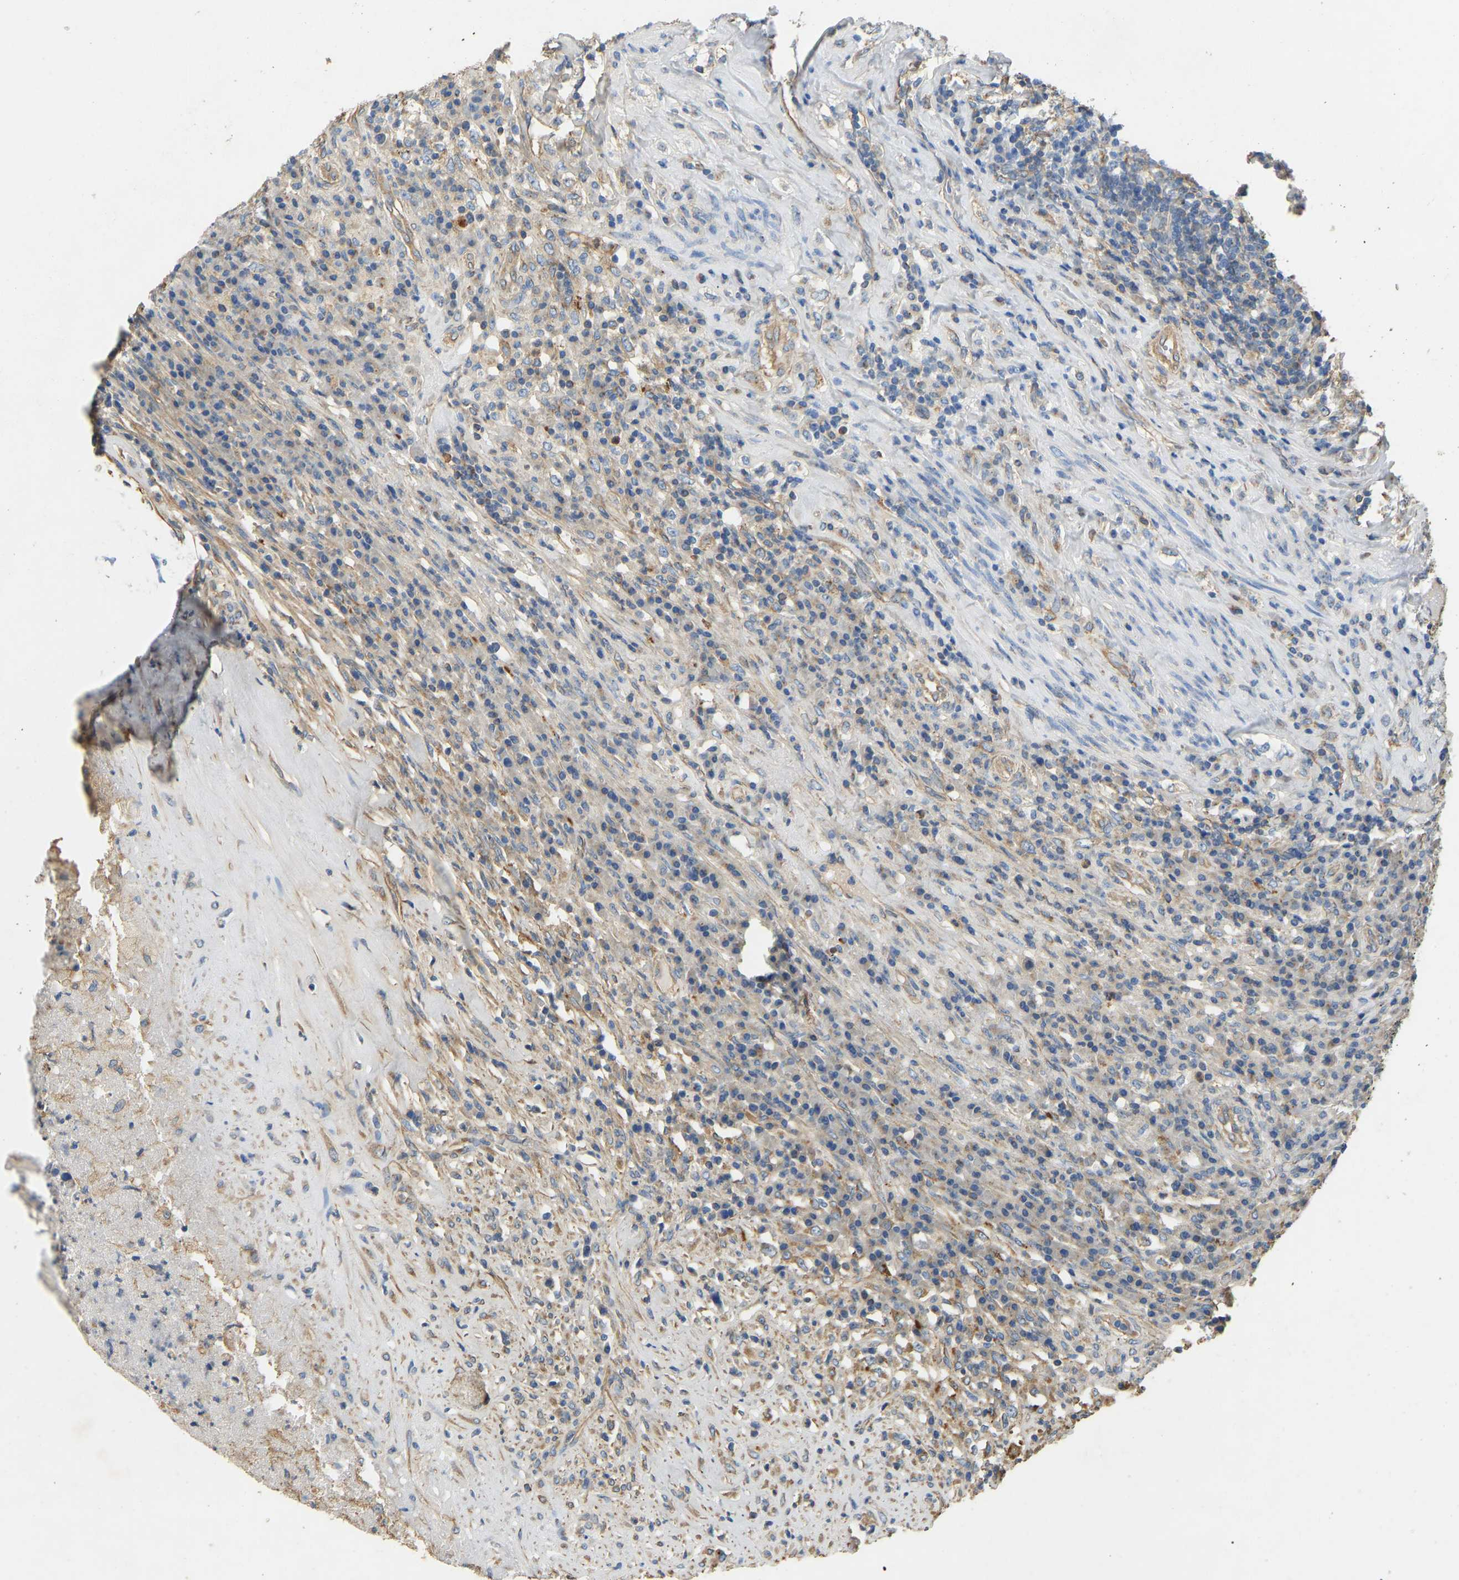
{"staining": {"intensity": "weak", "quantity": "25%-75%", "location": "cytoplasmic/membranous"}, "tissue": "testis cancer", "cell_type": "Tumor cells", "image_type": "cancer", "snomed": [{"axis": "morphology", "description": "Necrosis, NOS"}, {"axis": "morphology", "description": "Carcinoma, Embryonal, NOS"}, {"axis": "topography", "description": "Testis"}], "caption": "DAB (3,3'-diaminobenzidine) immunohistochemical staining of human testis embryonal carcinoma exhibits weak cytoplasmic/membranous protein expression in approximately 25%-75% of tumor cells.", "gene": "TECTA", "patient": {"sex": "male", "age": 19}}